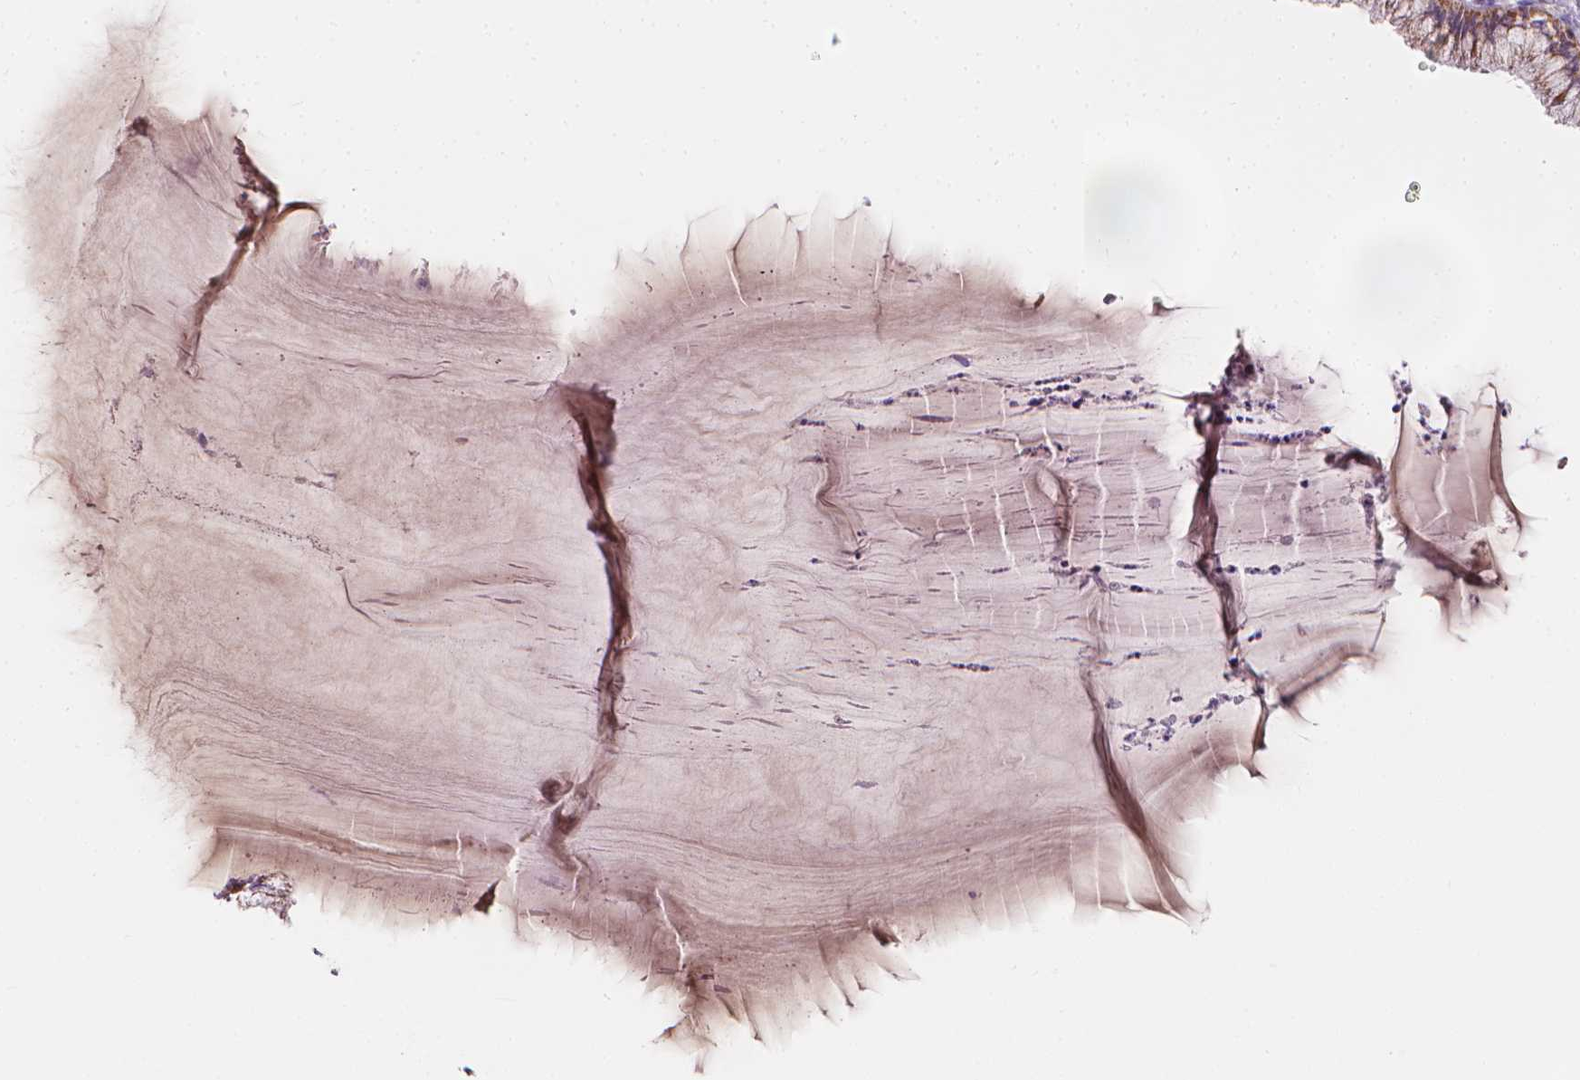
{"staining": {"intensity": "weak", "quantity": ">75%", "location": "cytoplasmic/membranous"}, "tissue": "cervix", "cell_type": "Glandular cells", "image_type": "normal", "snomed": [{"axis": "morphology", "description": "Normal tissue, NOS"}, {"axis": "topography", "description": "Cervix"}], "caption": "Cervix stained with DAB immunohistochemistry reveals low levels of weak cytoplasmic/membranous expression in approximately >75% of glandular cells. Nuclei are stained in blue.", "gene": "SNCAIP", "patient": {"sex": "female", "age": 37}}